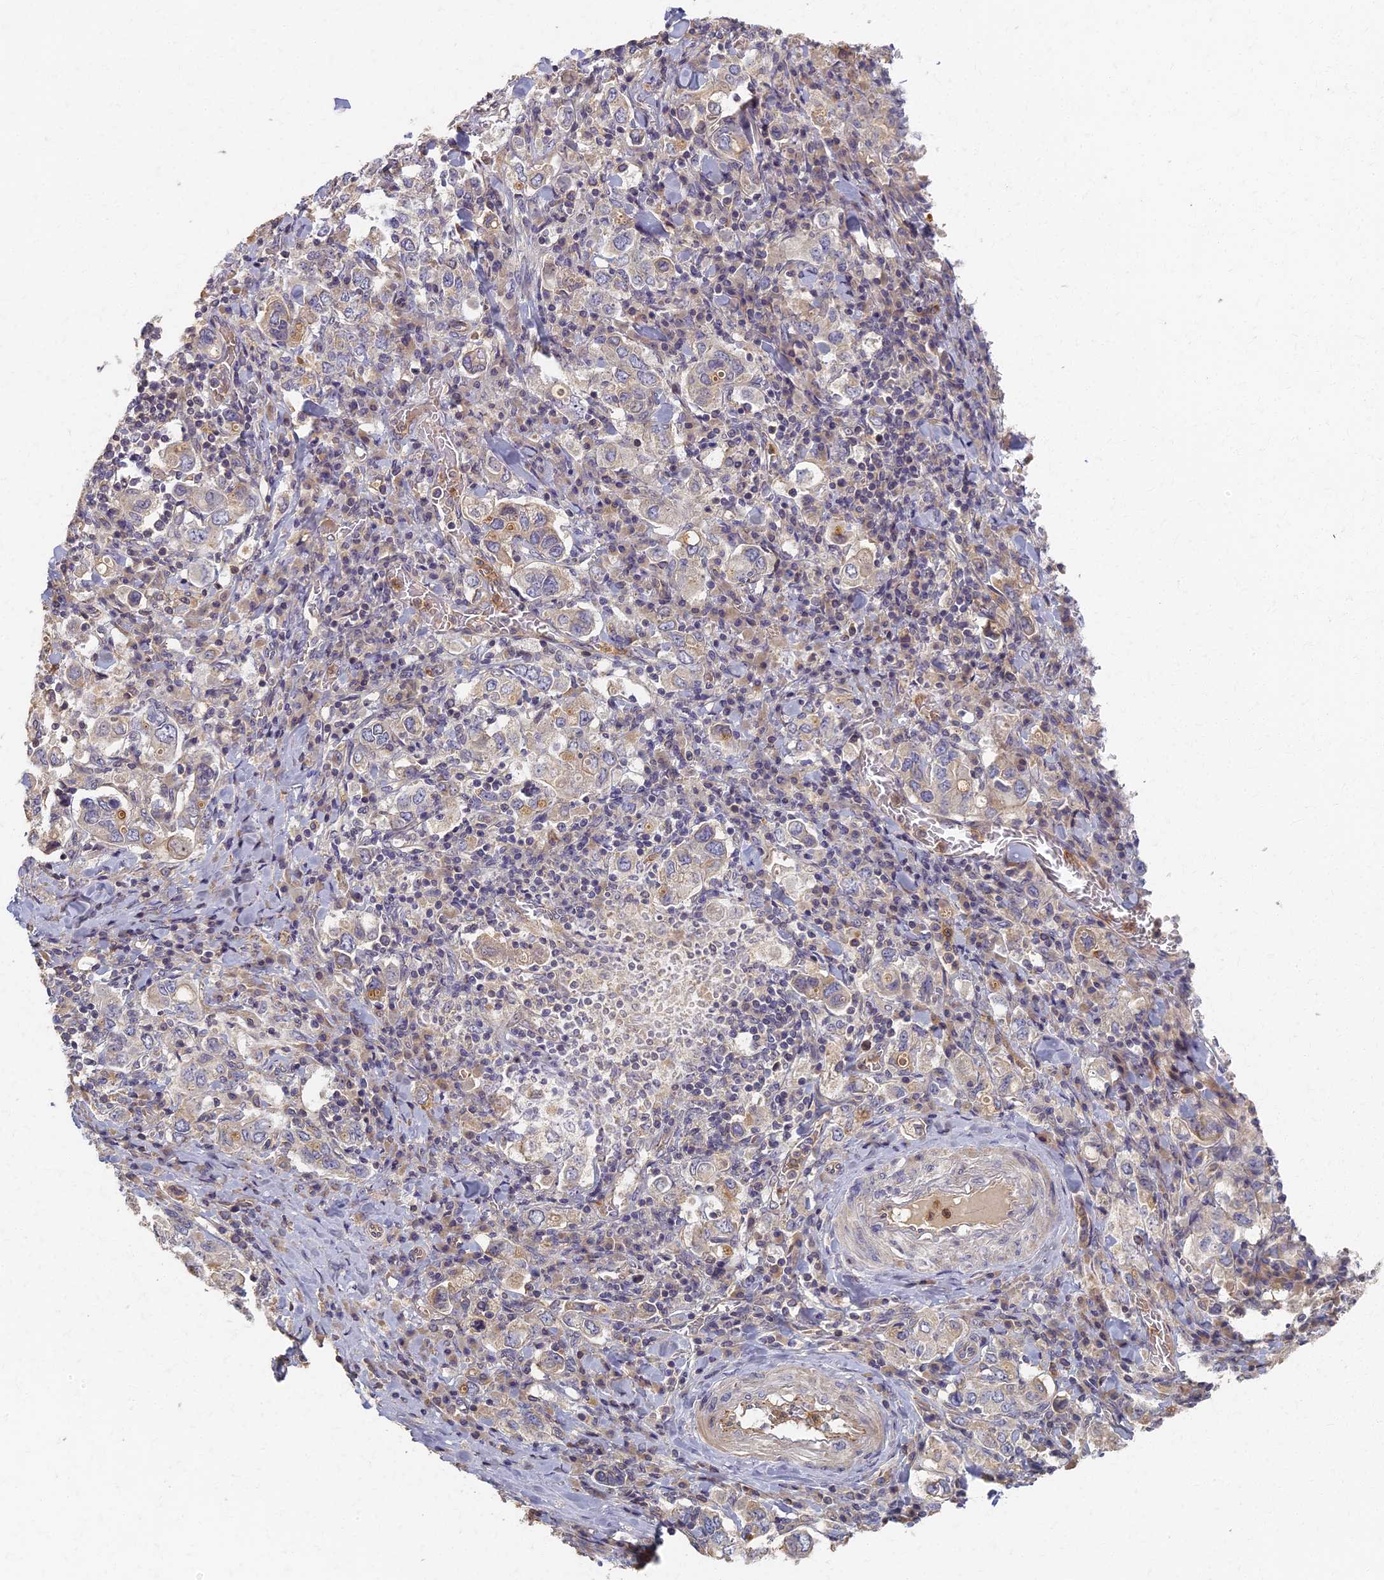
{"staining": {"intensity": "negative", "quantity": "none", "location": "none"}, "tissue": "stomach cancer", "cell_type": "Tumor cells", "image_type": "cancer", "snomed": [{"axis": "morphology", "description": "Adenocarcinoma, NOS"}, {"axis": "topography", "description": "Stomach, upper"}], "caption": "Adenocarcinoma (stomach) was stained to show a protein in brown. There is no significant staining in tumor cells. Brightfield microscopy of immunohistochemistry (IHC) stained with DAB (brown) and hematoxylin (blue), captured at high magnification.", "gene": "AP4E1", "patient": {"sex": "male", "age": 62}}